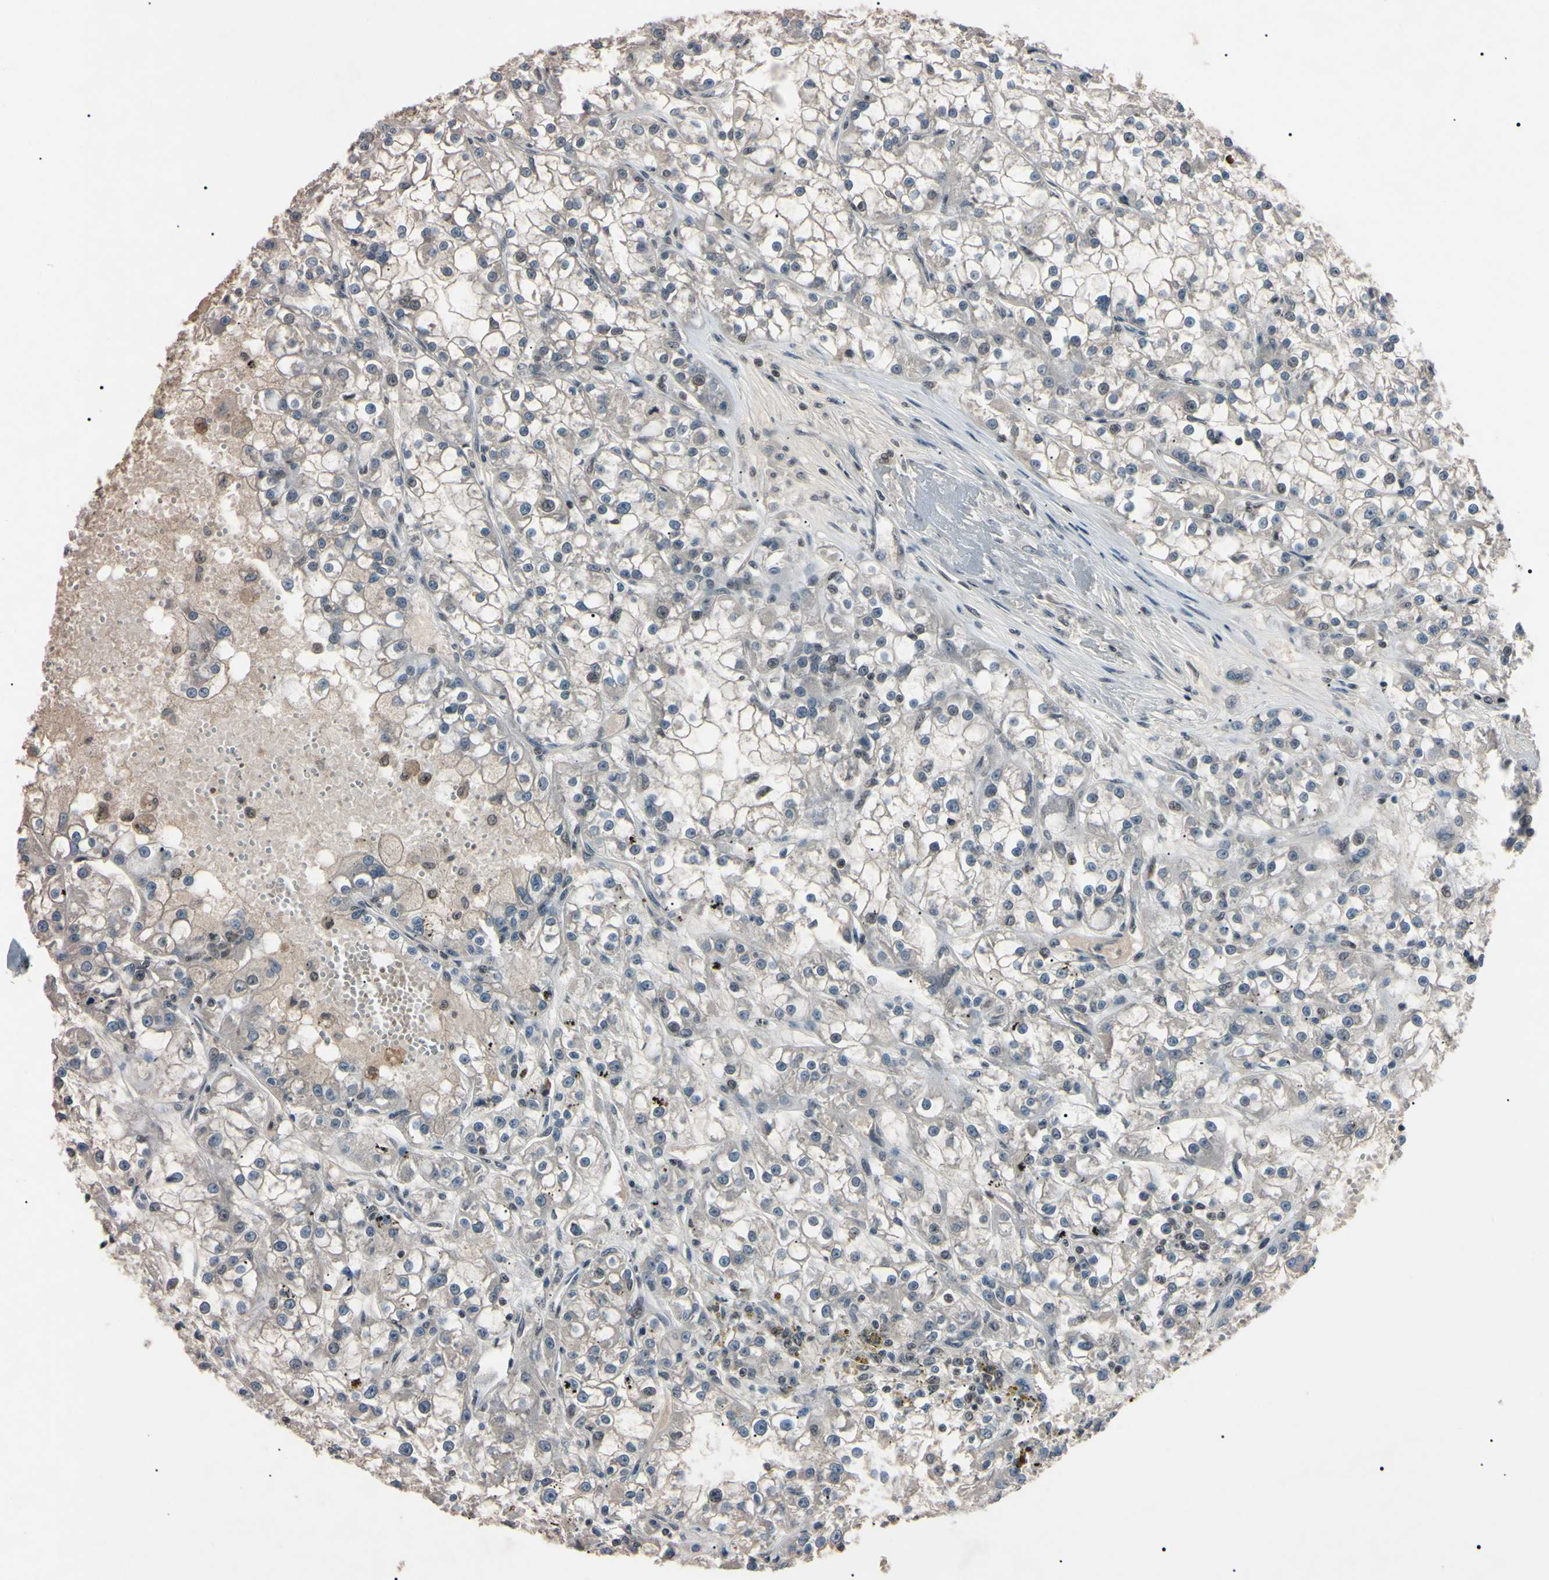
{"staining": {"intensity": "weak", "quantity": "<25%", "location": "nuclear"}, "tissue": "renal cancer", "cell_type": "Tumor cells", "image_type": "cancer", "snomed": [{"axis": "morphology", "description": "Adenocarcinoma, NOS"}, {"axis": "topography", "description": "Kidney"}], "caption": "This photomicrograph is of renal cancer stained with immunohistochemistry to label a protein in brown with the nuclei are counter-stained blue. There is no positivity in tumor cells. Nuclei are stained in blue.", "gene": "YY1", "patient": {"sex": "female", "age": 52}}